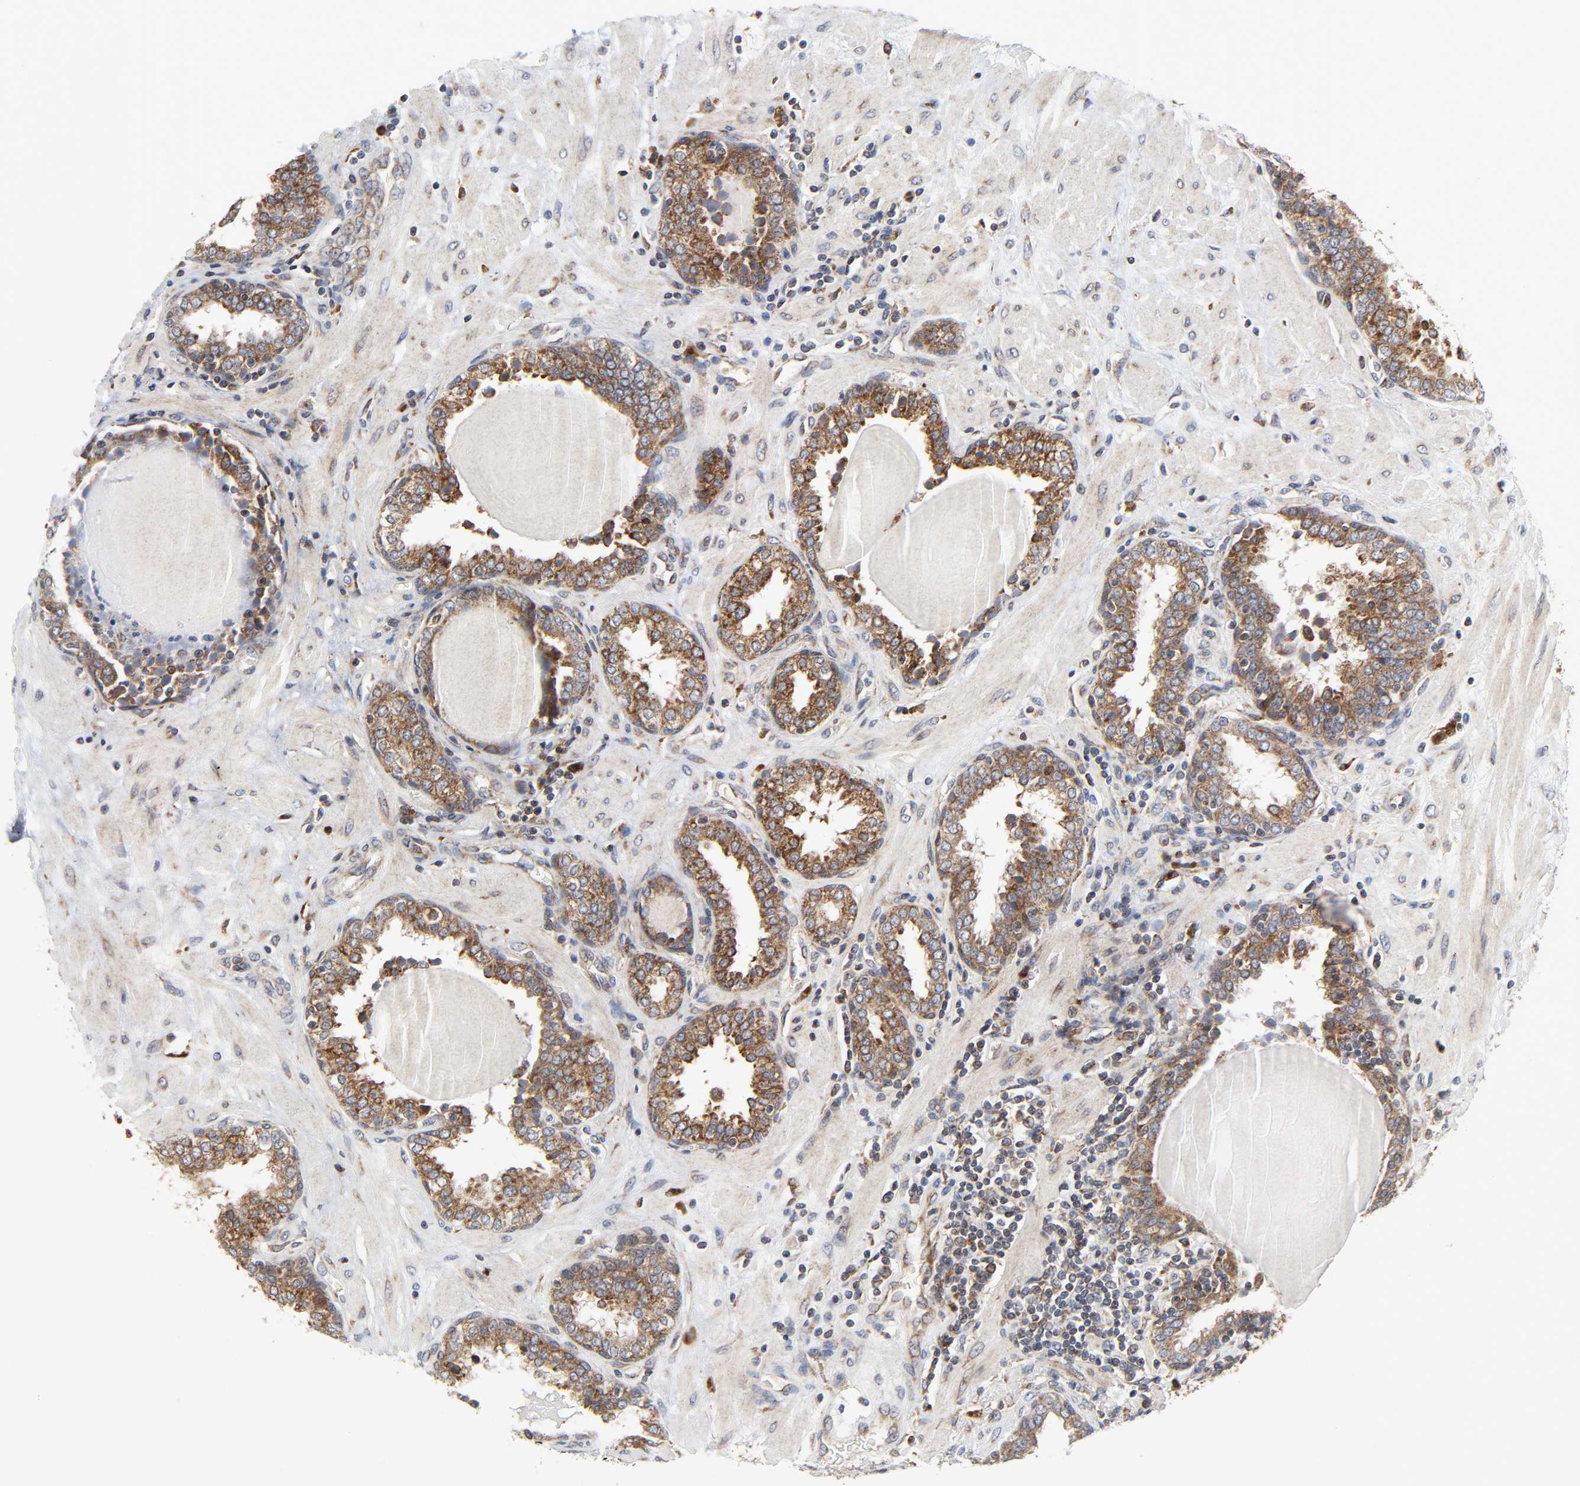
{"staining": {"intensity": "strong", "quantity": ">75%", "location": "cytoplasmic/membranous"}, "tissue": "prostate", "cell_type": "Glandular cells", "image_type": "normal", "snomed": [{"axis": "morphology", "description": "Normal tissue, NOS"}, {"axis": "topography", "description": "Prostate"}], "caption": "Prostate was stained to show a protein in brown. There is high levels of strong cytoplasmic/membranous expression in about >75% of glandular cells. Using DAB (brown) and hematoxylin (blue) stains, captured at high magnification using brightfield microscopy.", "gene": "BAX", "patient": {"sex": "male", "age": 51}}